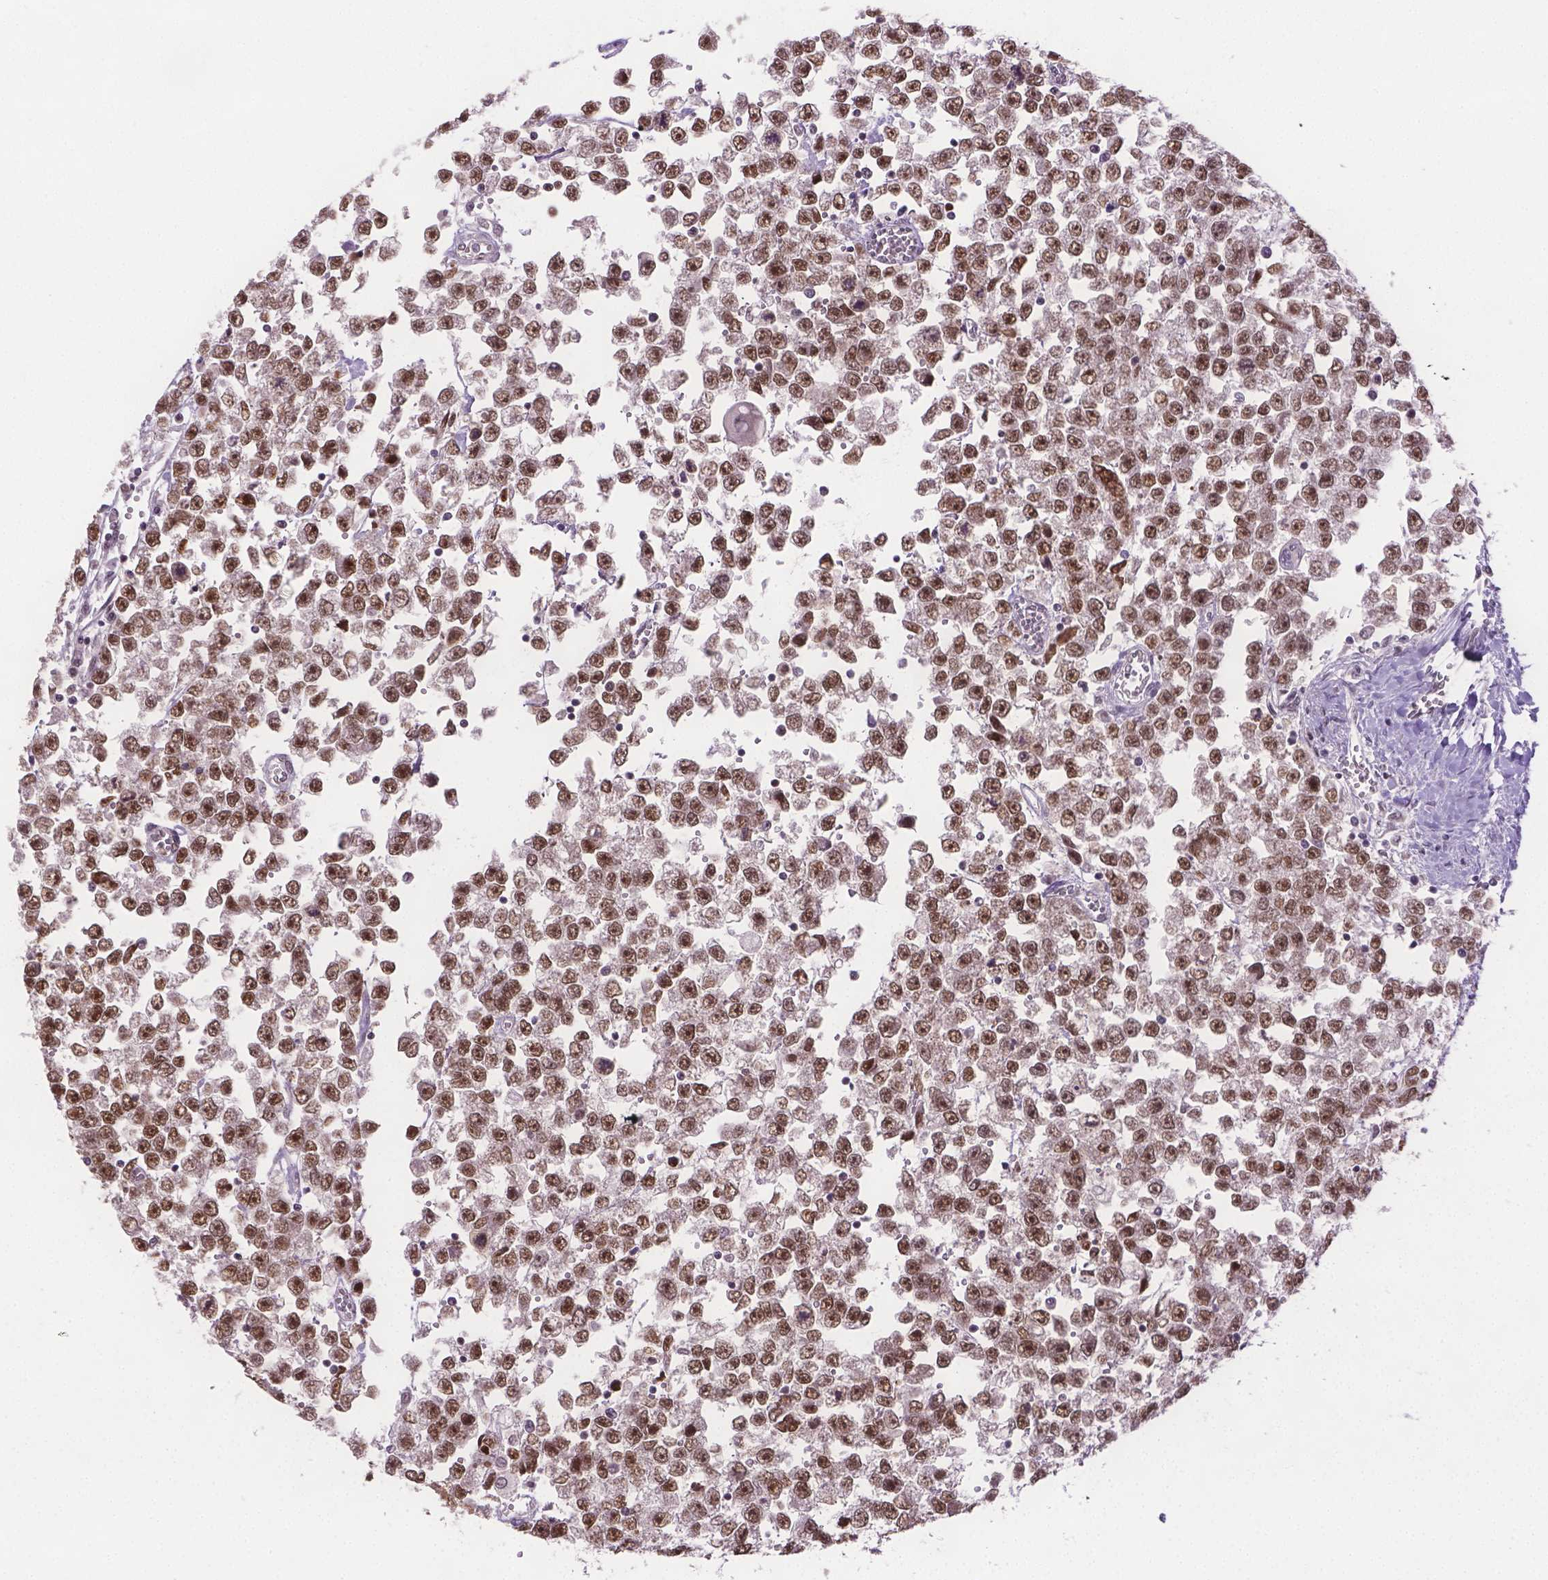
{"staining": {"intensity": "strong", "quantity": ">75%", "location": "nuclear"}, "tissue": "testis cancer", "cell_type": "Tumor cells", "image_type": "cancer", "snomed": [{"axis": "morphology", "description": "Seminoma, NOS"}, {"axis": "topography", "description": "Testis"}], "caption": "Human testis seminoma stained with a brown dye displays strong nuclear positive staining in about >75% of tumor cells.", "gene": "FANCE", "patient": {"sex": "male", "age": 34}}